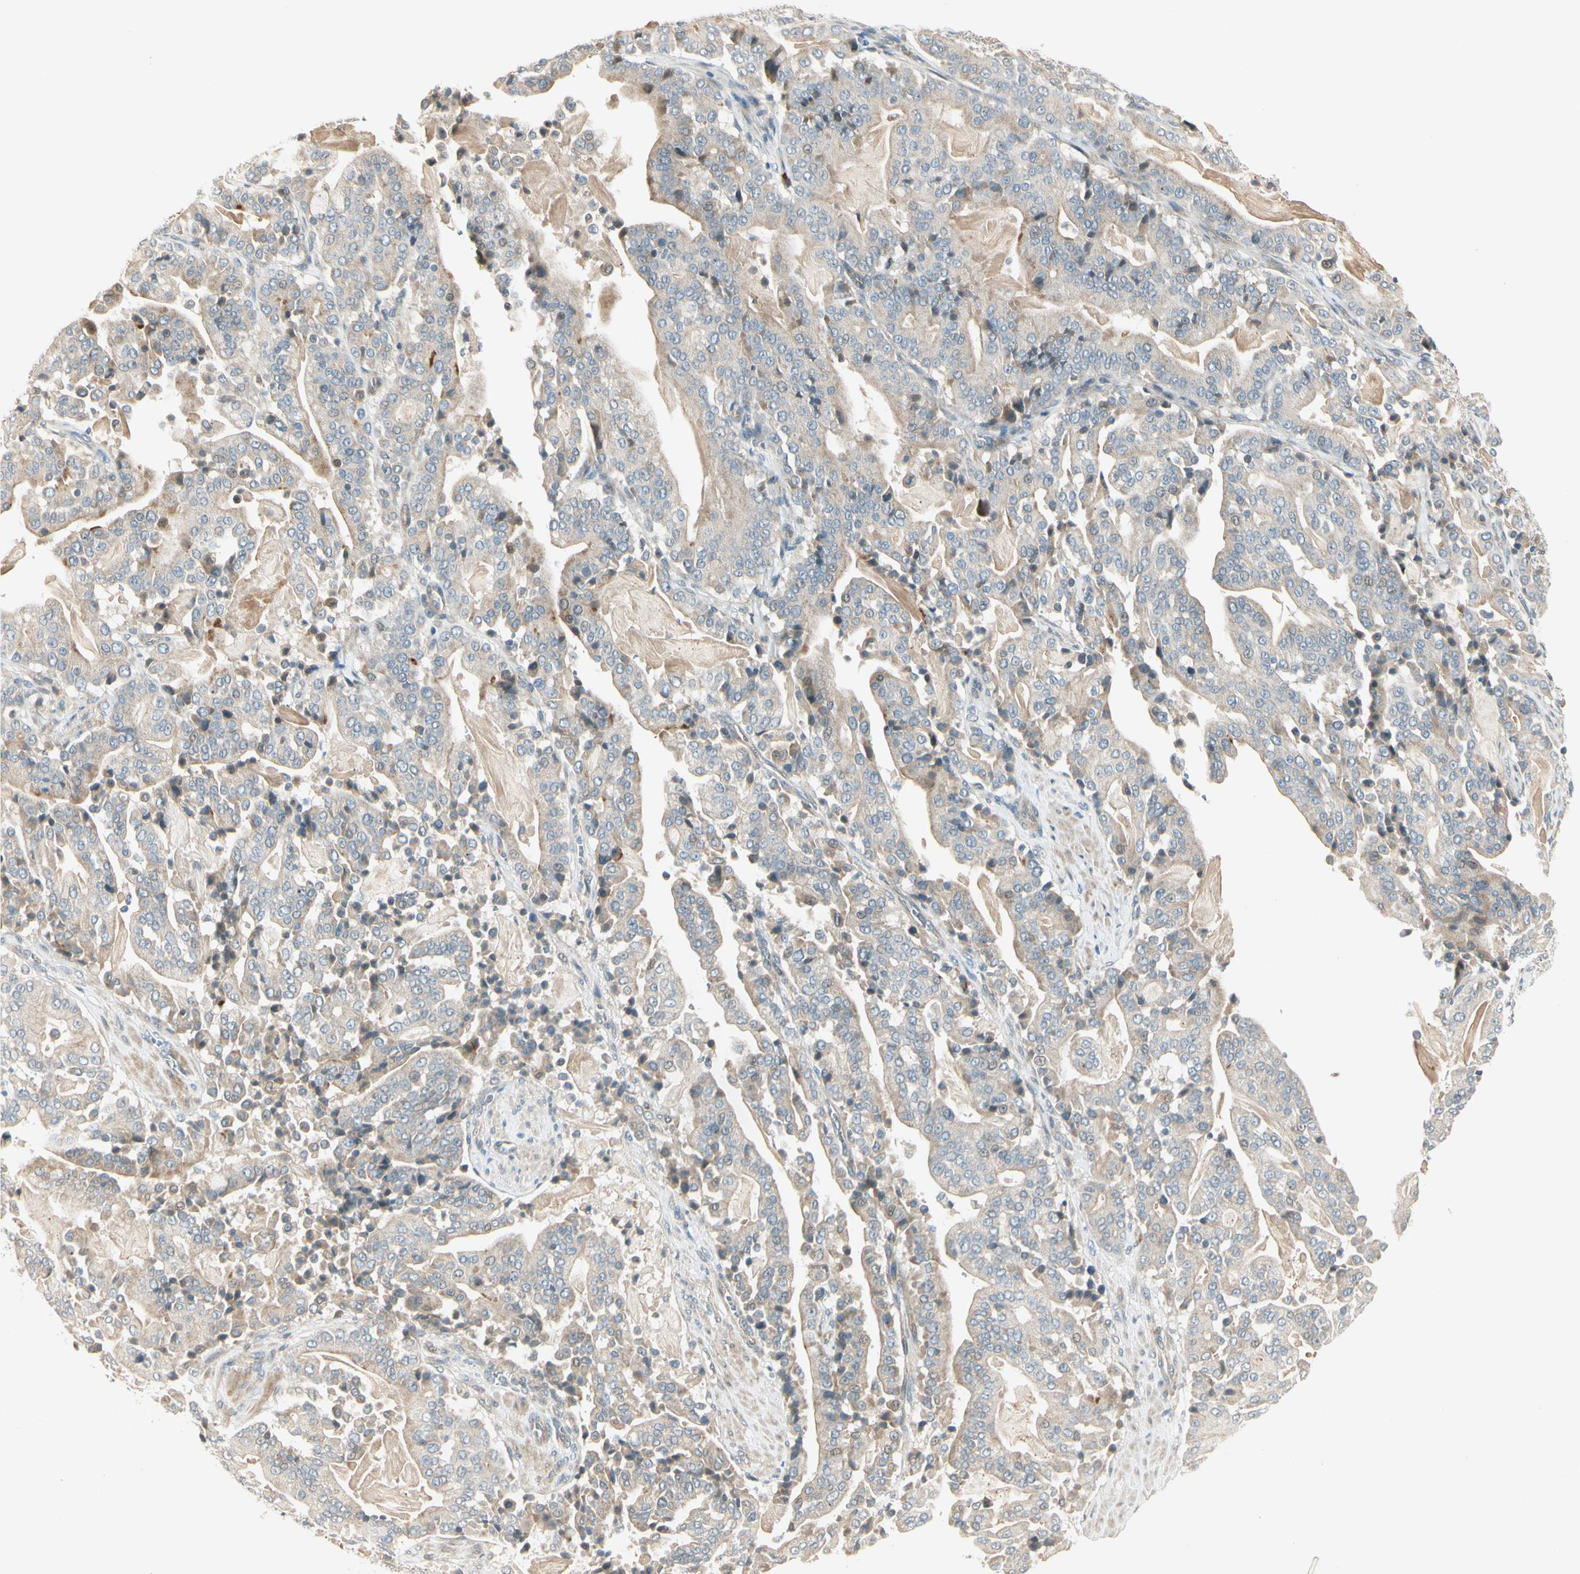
{"staining": {"intensity": "weak", "quantity": "25%-75%", "location": "cytoplasmic/membranous"}, "tissue": "pancreatic cancer", "cell_type": "Tumor cells", "image_type": "cancer", "snomed": [{"axis": "morphology", "description": "Adenocarcinoma, NOS"}, {"axis": "topography", "description": "Pancreas"}], "caption": "Pancreatic adenocarcinoma tissue shows weak cytoplasmic/membranous expression in about 25%-75% of tumor cells", "gene": "PCDHB15", "patient": {"sex": "male", "age": 63}}